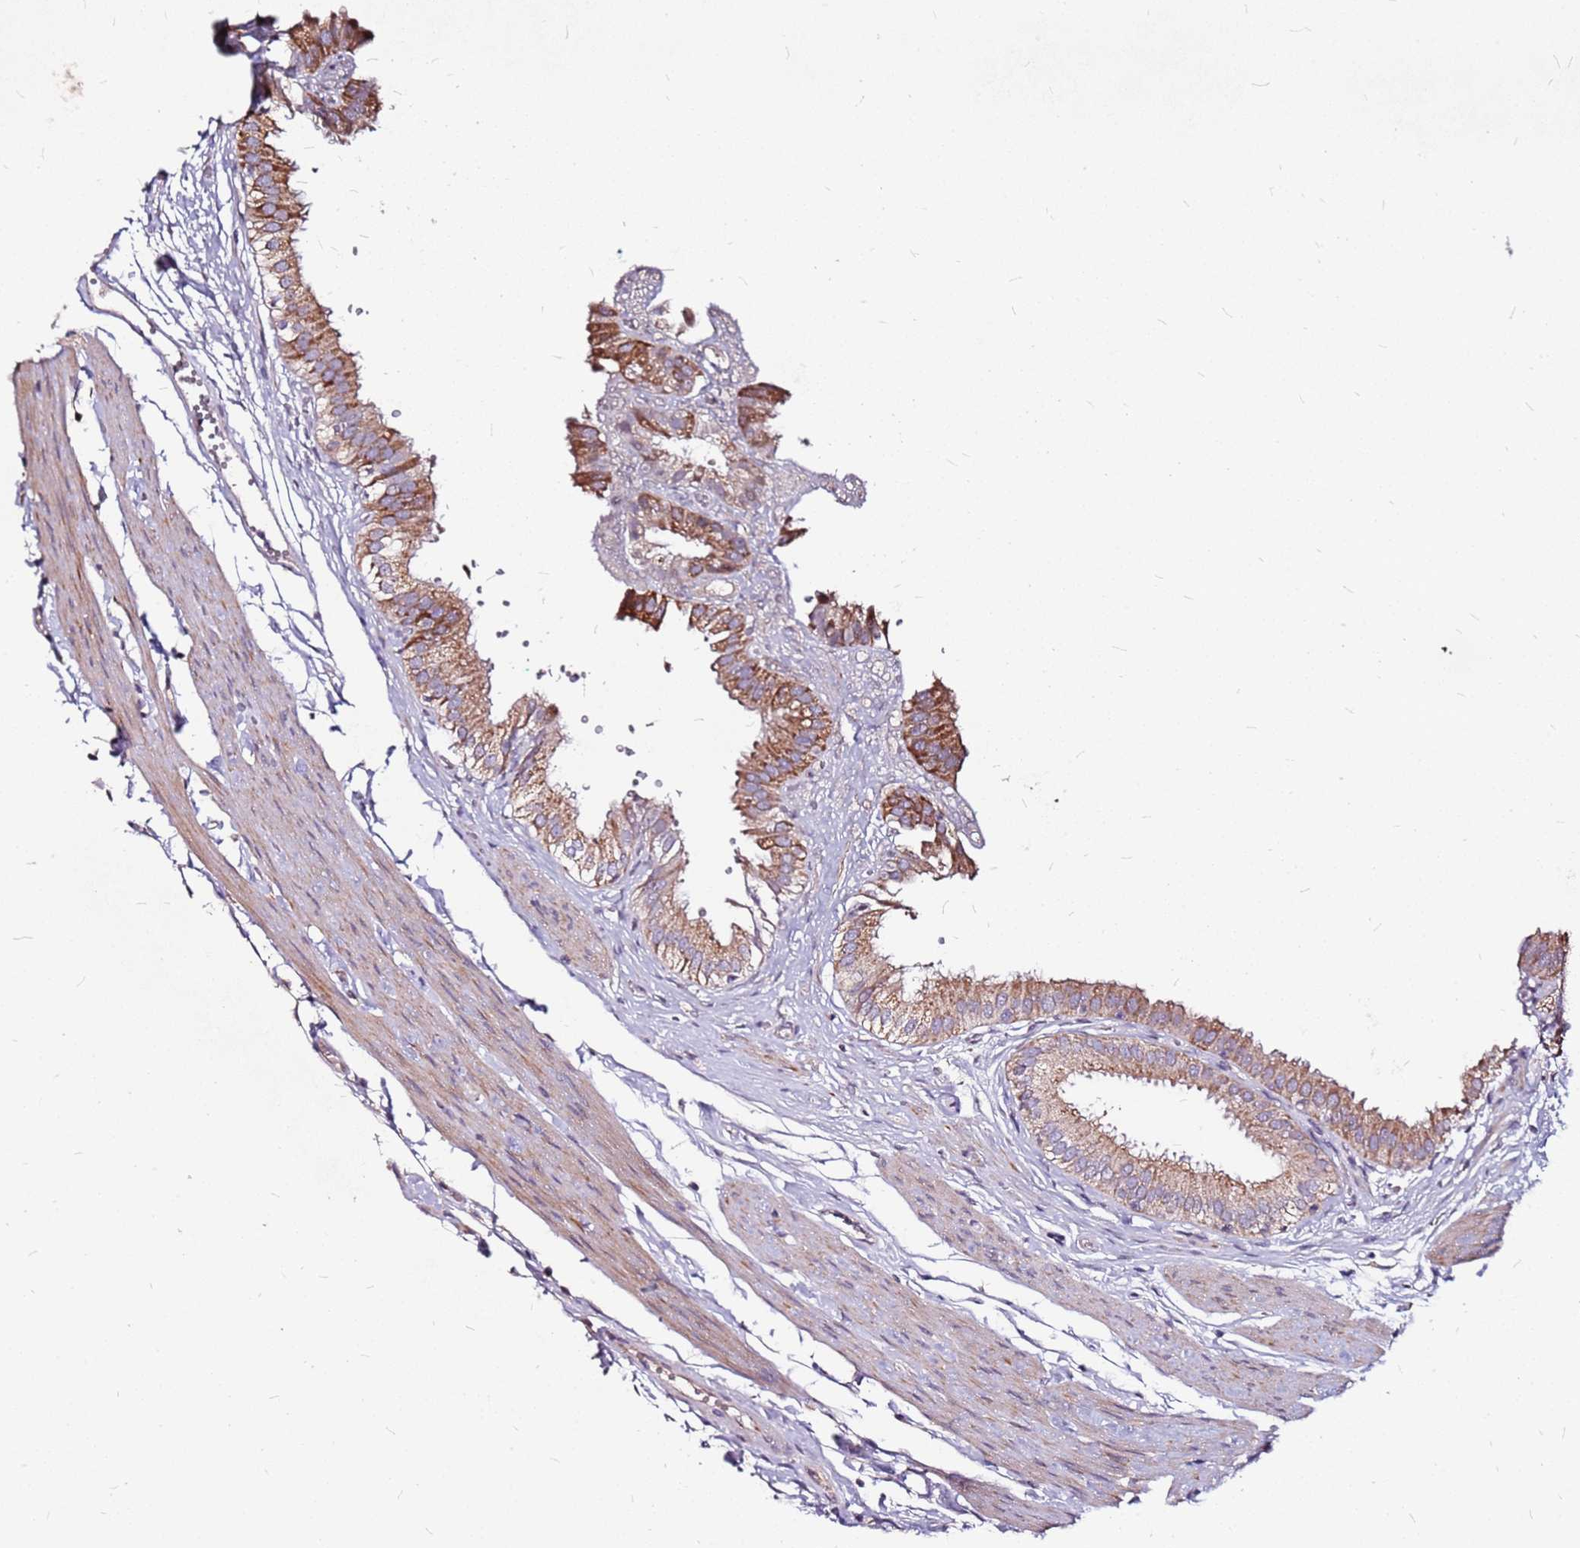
{"staining": {"intensity": "moderate", "quantity": ">75%", "location": "cytoplasmic/membranous"}, "tissue": "gallbladder", "cell_type": "Glandular cells", "image_type": "normal", "snomed": [{"axis": "morphology", "description": "Normal tissue, NOS"}, {"axis": "topography", "description": "Gallbladder"}], "caption": "IHC micrograph of unremarkable gallbladder: human gallbladder stained using immunohistochemistry (IHC) shows medium levels of moderate protein expression localized specifically in the cytoplasmic/membranous of glandular cells, appearing as a cytoplasmic/membranous brown color.", "gene": "DCDC2C", "patient": {"sex": "female", "age": 61}}